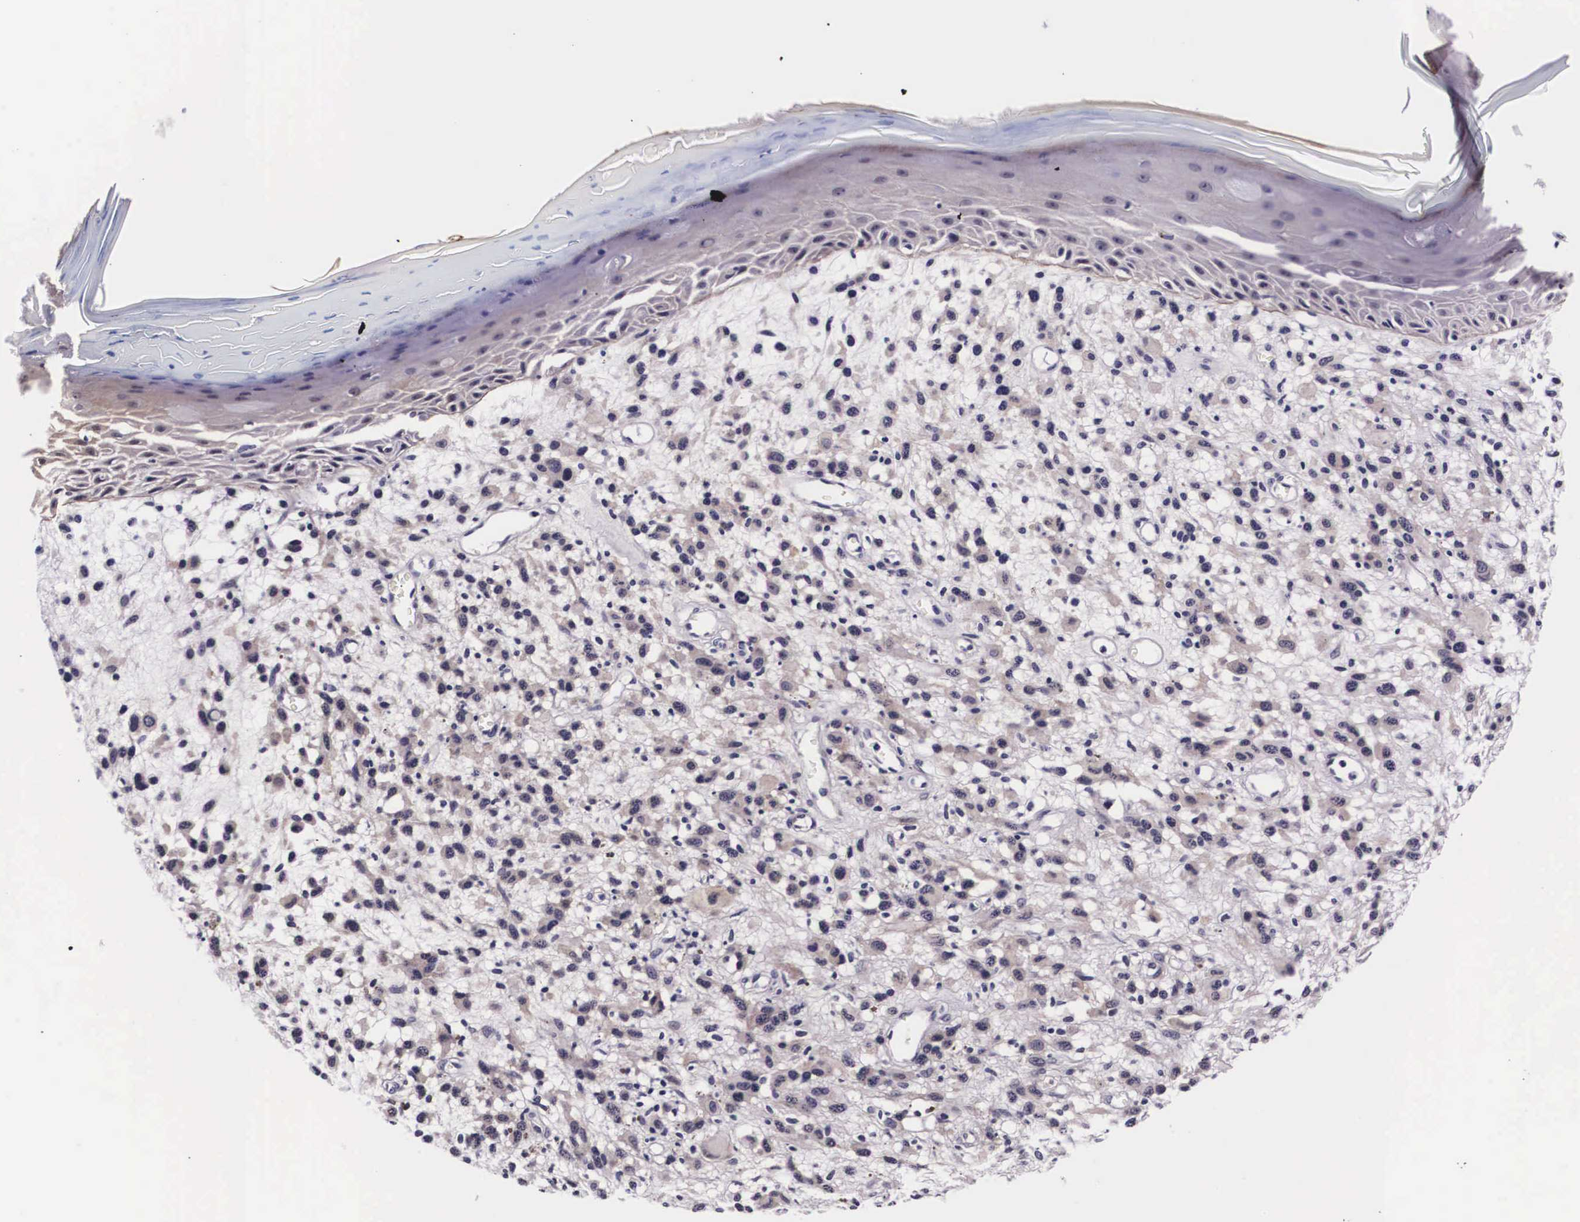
{"staining": {"intensity": "negative", "quantity": "none", "location": "none"}, "tissue": "melanoma", "cell_type": "Tumor cells", "image_type": "cancer", "snomed": [{"axis": "morphology", "description": "Malignant melanoma, NOS"}, {"axis": "topography", "description": "Skin"}], "caption": "Immunohistochemical staining of human malignant melanoma demonstrates no significant positivity in tumor cells.", "gene": "PHETA2", "patient": {"sex": "male", "age": 51}}